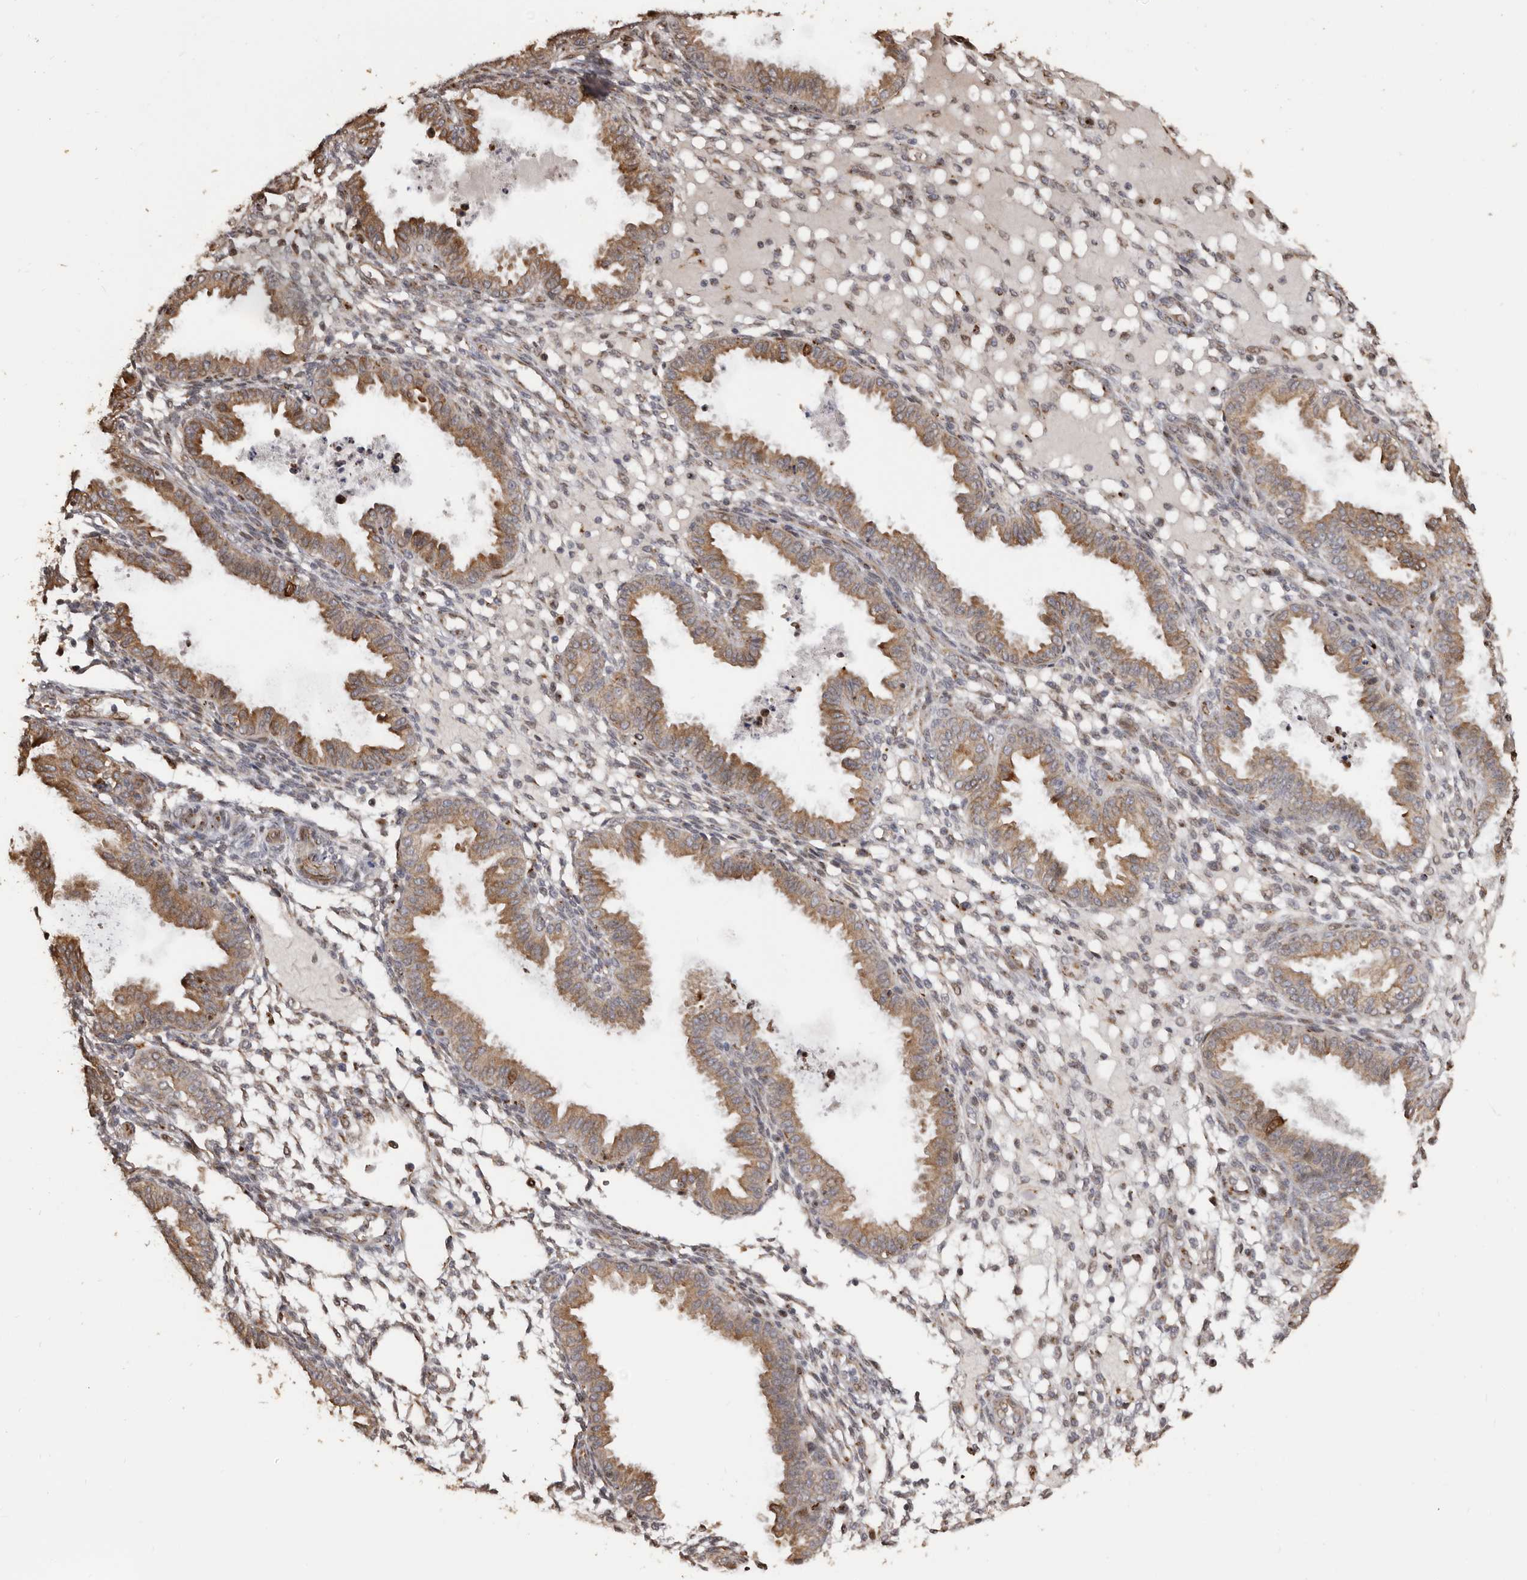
{"staining": {"intensity": "moderate", "quantity": "<25%", "location": "cytoplasmic/membranous"}, "tissue": "endometrium", "cell_type": "Cells in endometrial stroma", "image_type": "normal", "snomed": [{"axis": "morphology", "description": "Normal tissue, NOS"}, {"axis": "topography", "description": "Endometrium"}], "caption": "Immunohistochemistry (IHC) image of normal endometrium stained for a protein (brown), which reveals low levels of moderate cytoplasmic/membranous expression in about <25% of cells in endometrial stroma.", "gene": "ENTREP1", "patient": {"sex": "female", "age": 33}}